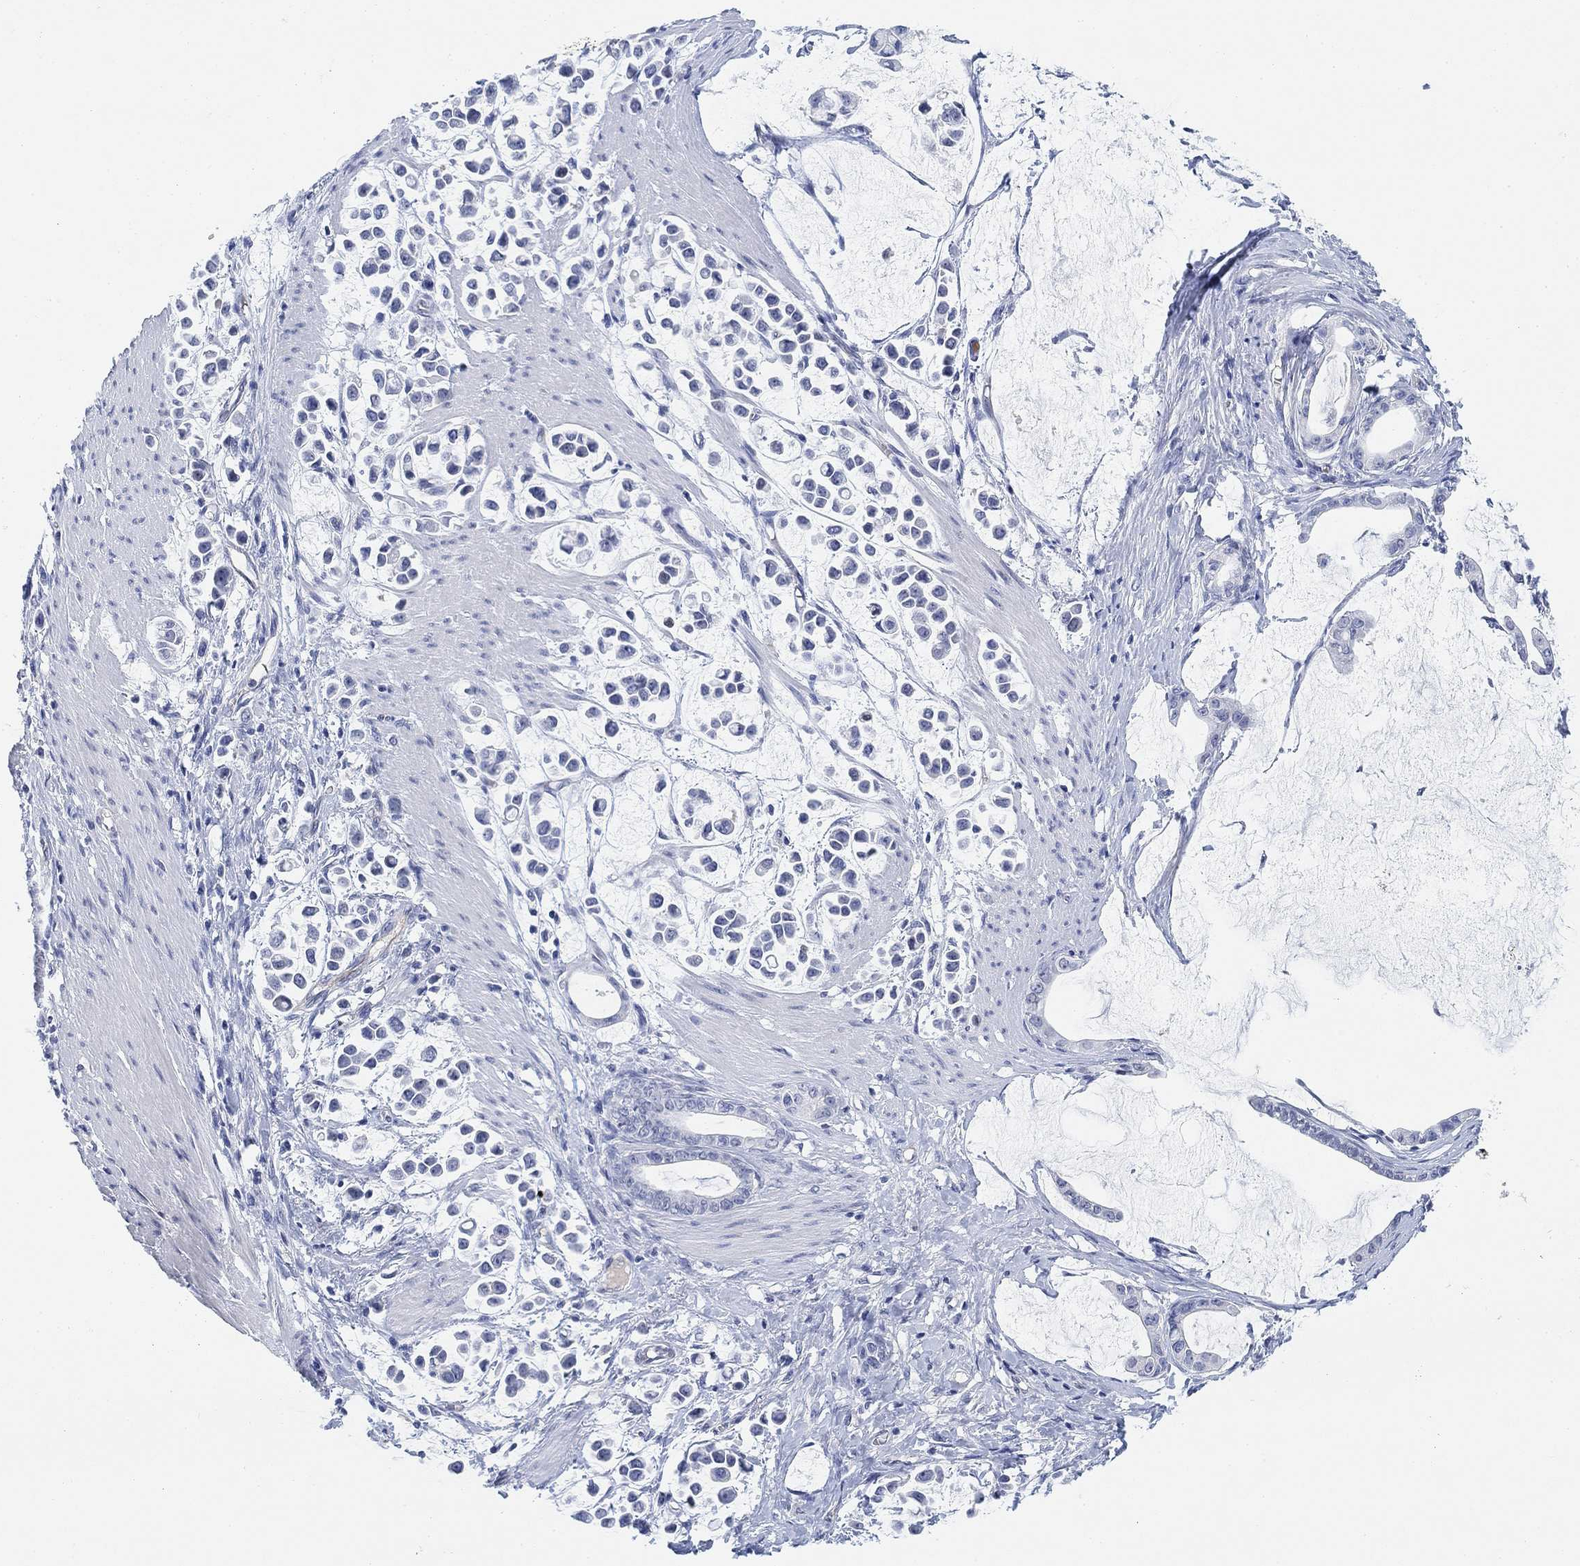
{"staining": {"intensity": "negative", "quantity": "none", "location": "none"}, "tissue": "stomach cancer", "cell_type": "Tumor cells", "image_type": "cancer", "snomed": [{"axis": "morphology", "description": "Adenocarcinoma, NOS"}, {"axis": "topography", "description": "Stomach"}], "caption": "There is no significant expression in tumor cells of stomach adenocarcinoma.", "gene": "PAX6", "patient": {"sex": "male", "age": 82}}